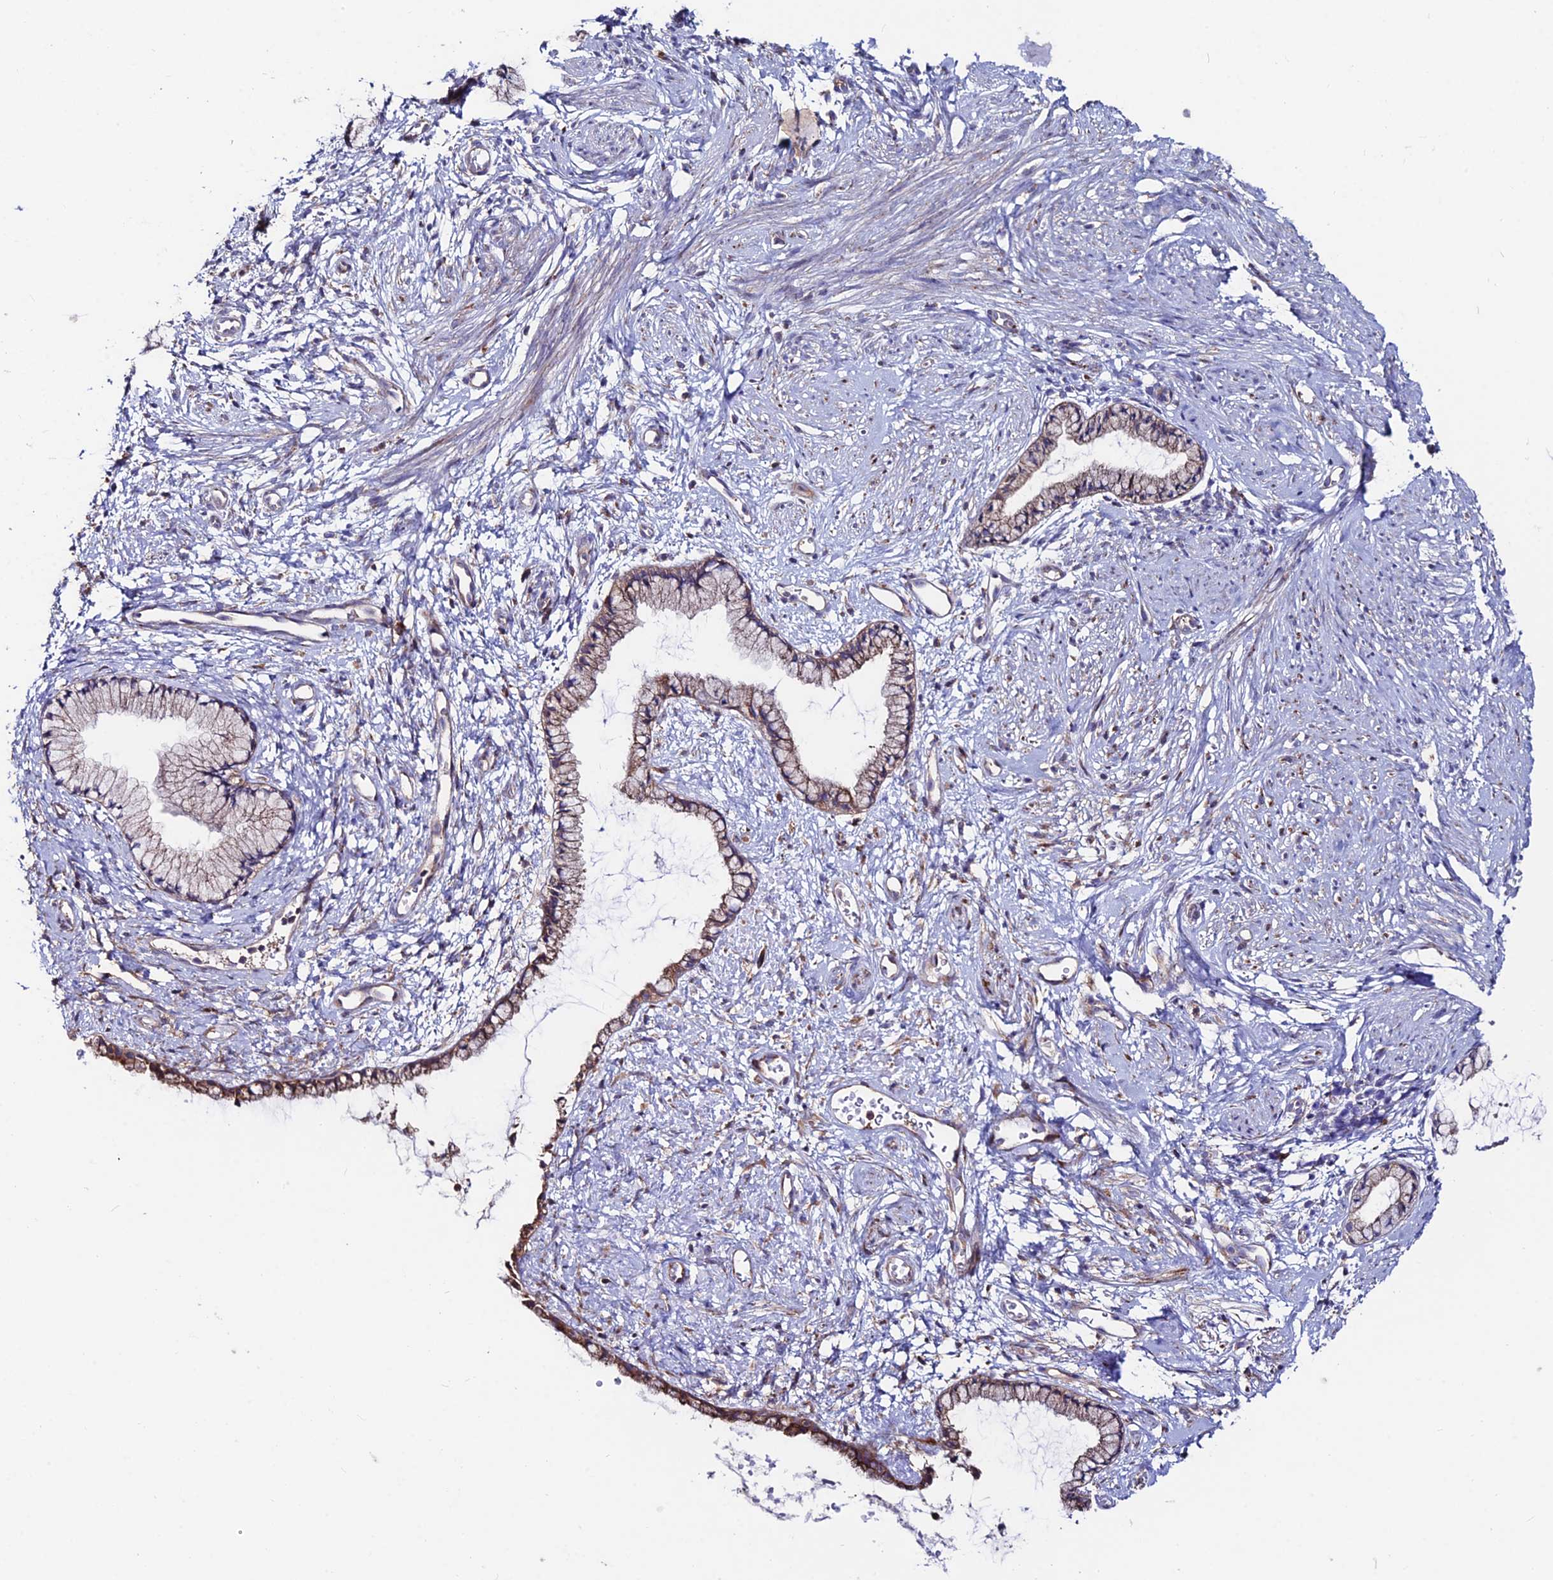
{"staining": {"intensity": "moderate", "quantity": ">75%", "location": "cytoplasmic/membranous"}, "tissue": "cervix", "cell_type": "Glandular cells", "image_type": "normal", "snomed": [{"axis": "morphology", "description": "Normal tissue, NOS"}, {"axis": "topography", "description": "Cervix"}], "caption": "This photomicrograph displays immunohistochemistry staining of benign cervix, with medium moderate cytoplasmic/membranous expression in approximately >75% of glandular cells.", "gene": "EIF3K", "patient": {"sex": "female", "age": 57}}